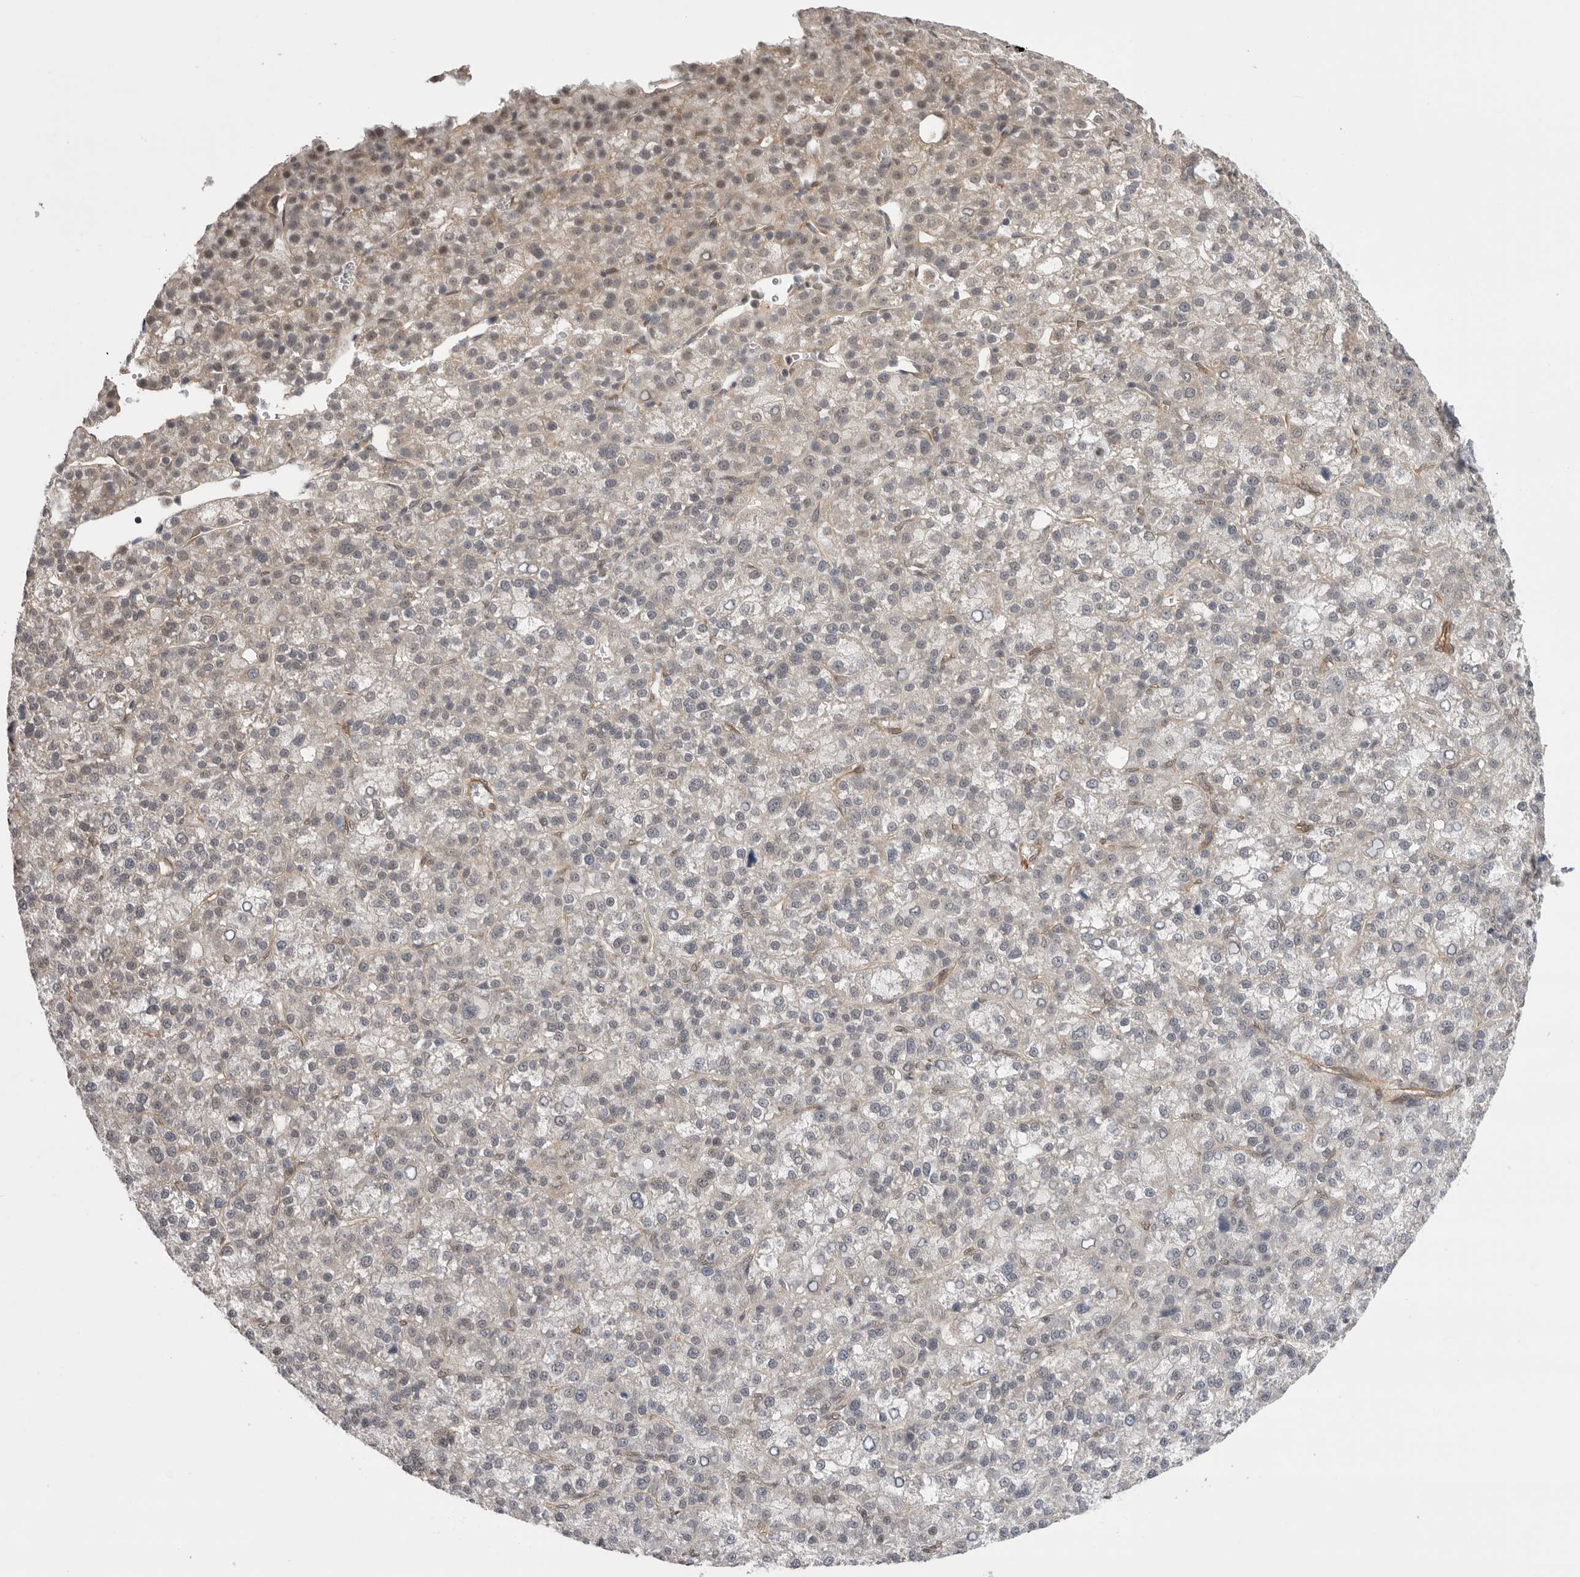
{"staining": {"intensity": "weak", "quantity": "<25%", "location": "cytoplasmic/membranous"}, "tissue": "liver cancer", "cell_type": "Tumor cells", "image_type": "cancer", "snomed": [{"axis": "morphology", "description": "Carcinoma, Hepatocellular, NOS"}, {"axis": "topography", "description": "Liver"}], "caption": "The histopathology image demonstrates no significant expression in tumor cells of liver hepatocellular carcinoma.", "gene": "VPS50", "patient": {"sex": "female", "age": 58}}